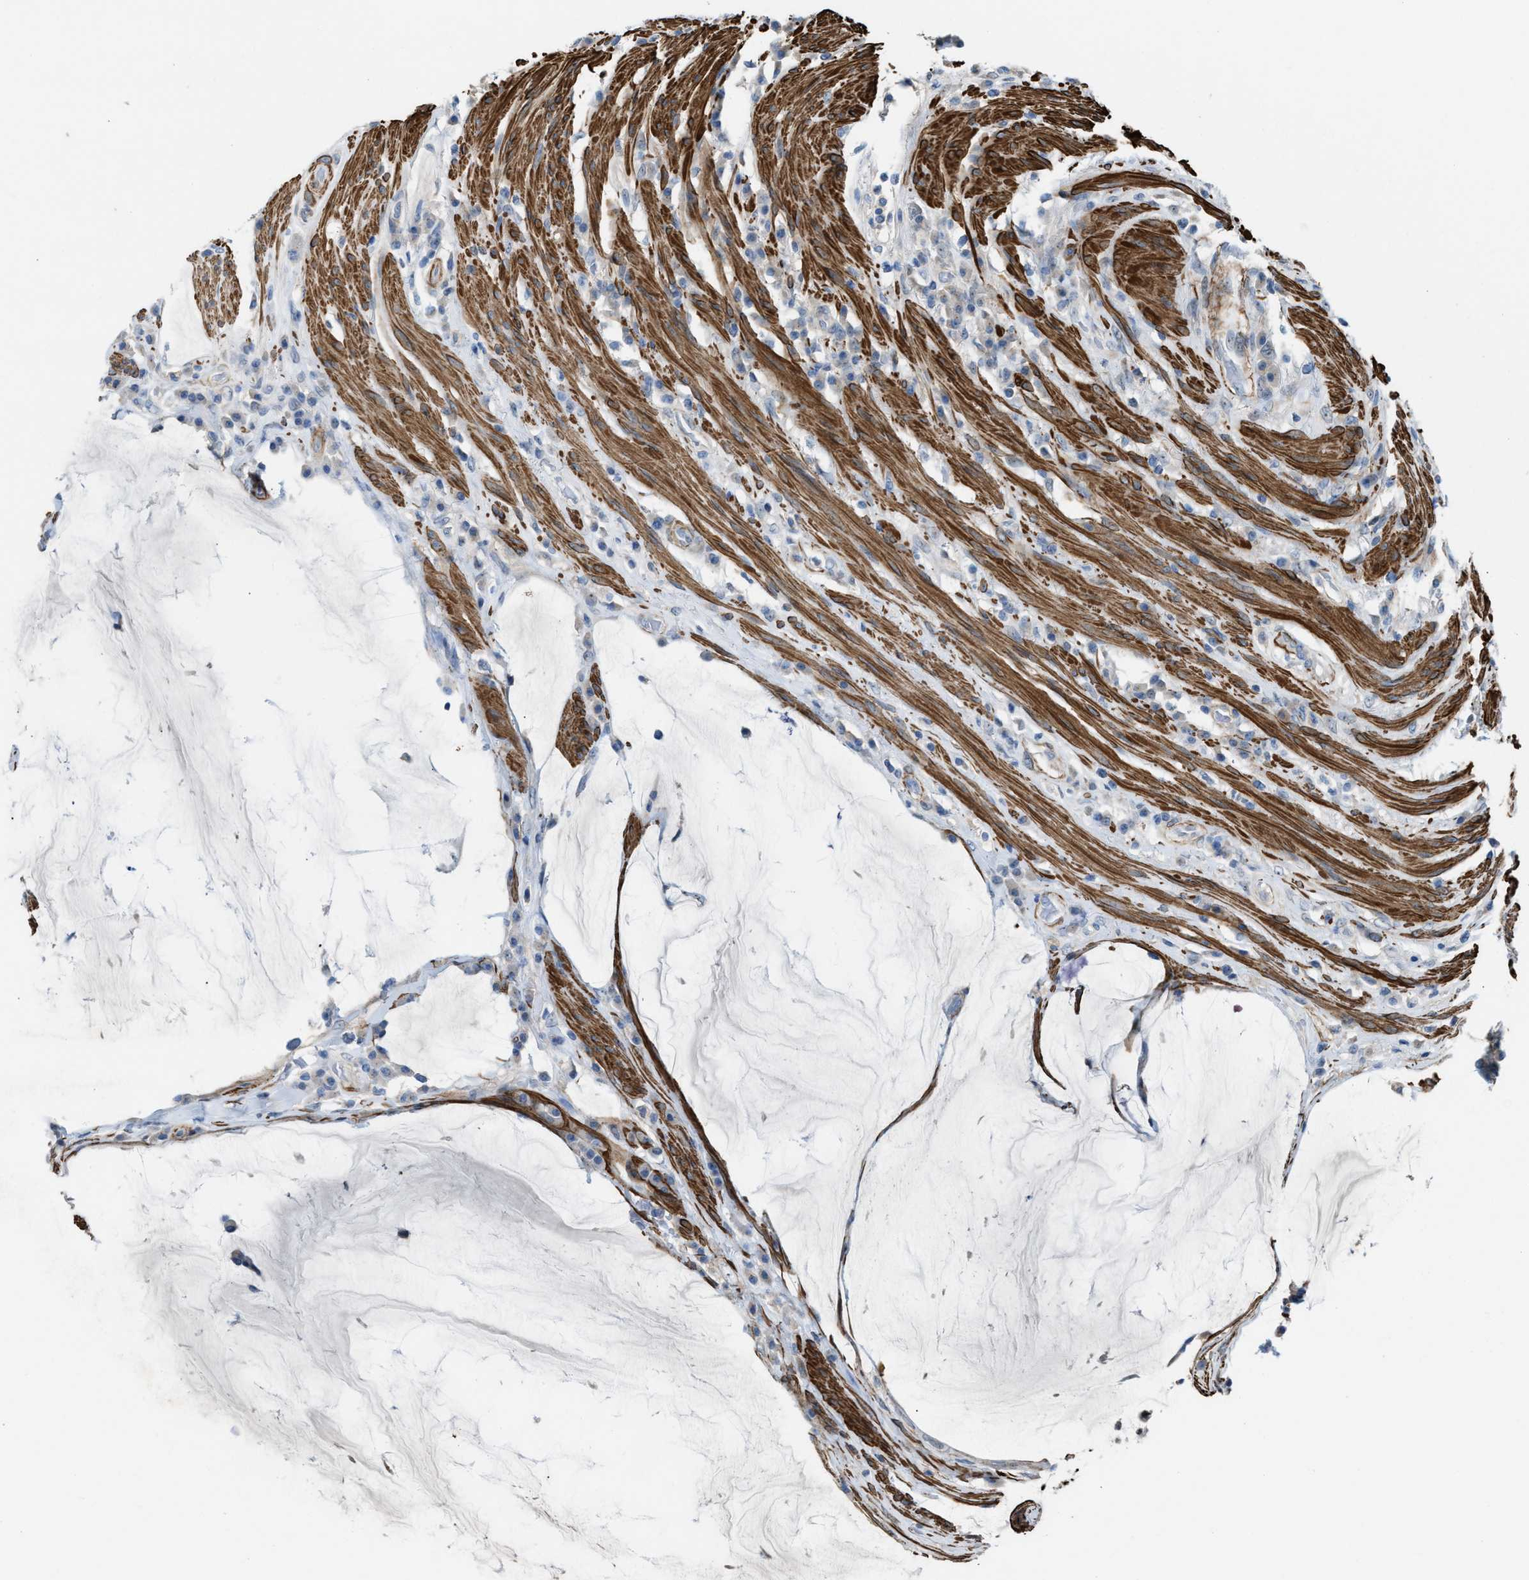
{"staining": {"intensity": "negative", "quantity": "none", "location": "none"}, "tissue": "colorectal cancer", "cell_type": "Tumor cells", "image_type": "cancer", "snomed": [{"axis": "morphology", "description": "Adenocarcinoma, NOS"}, {"axis": "topography", "description": "Rectum"}], "caption": "High power microscopy photomicrograph of an immunohistochemistry micrograph of adenocarcinoma (colorectal), revealing no significant staining in tumor cells. (Immunohistochemistry, brightfield microscopy, high magnification).", "gene": "NQO2", "patient": {"sex": "female", "age": 89}}